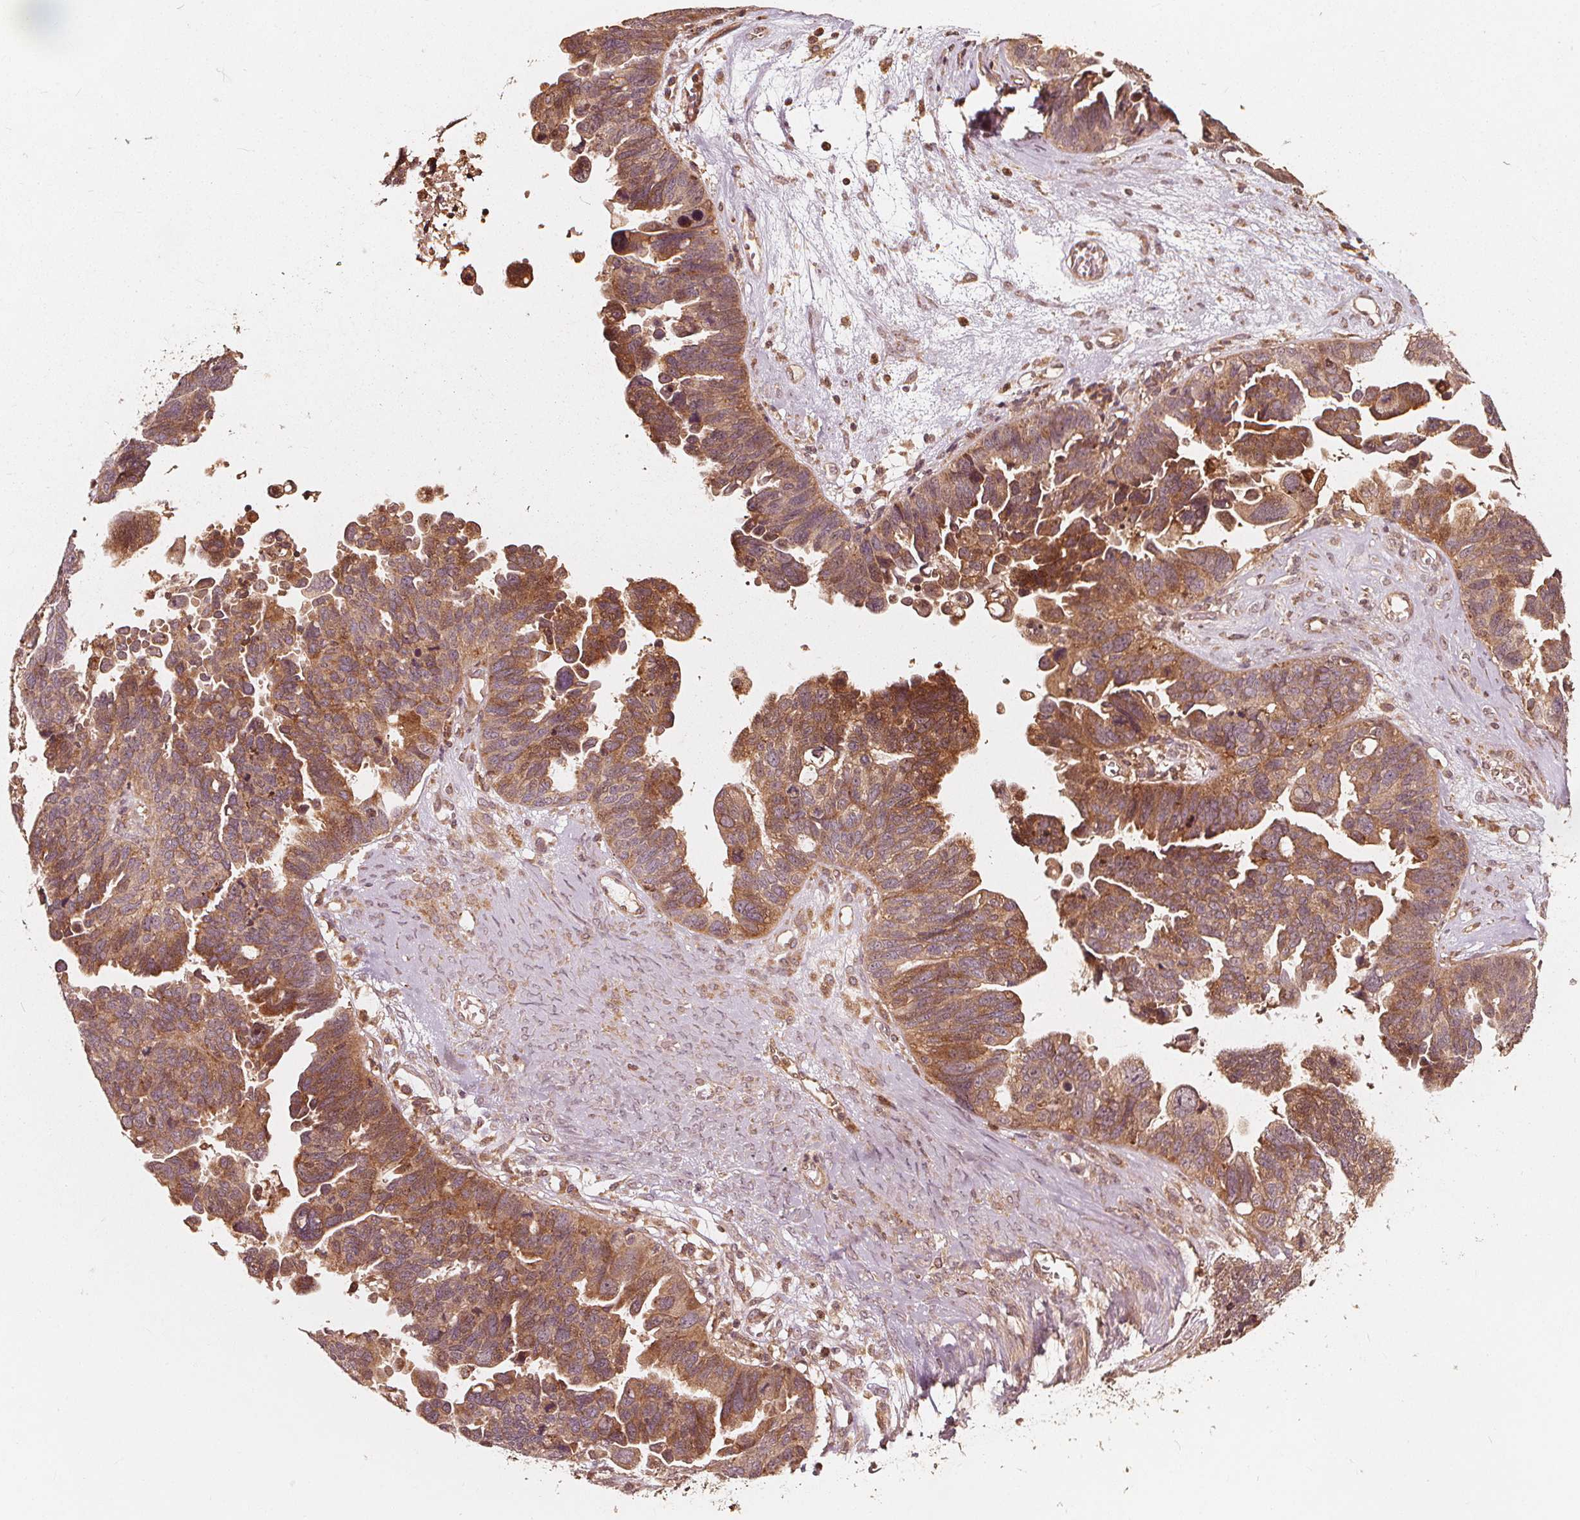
{"staining": {"intensity": "moderate", "quantity": ">75%", "location": "cytoplasmic/membranous"}, "tissue": "ovarian cancer", "cell_type": "Tumor cells", "image_type": "cancer", "snomed": [{"axis": "morphology", "description": "Cystadenocarcinoma, serous, NOS"}, {"axis": "topography", "description": "Ovary"}], "caption": "Immunohistochemistry photomicrograph of neoplastic tissue: human serous cystadenocarcinoma (ovarian) stained using IHC reveals medium levels of moderate protein expression localized specifically in the cytoplasmic/membranous of tumor cells, appearing as a cytoplasmic/membranous brown color.", "gene": "NPC1", "patient": {"sex": "female", "age": 60}}